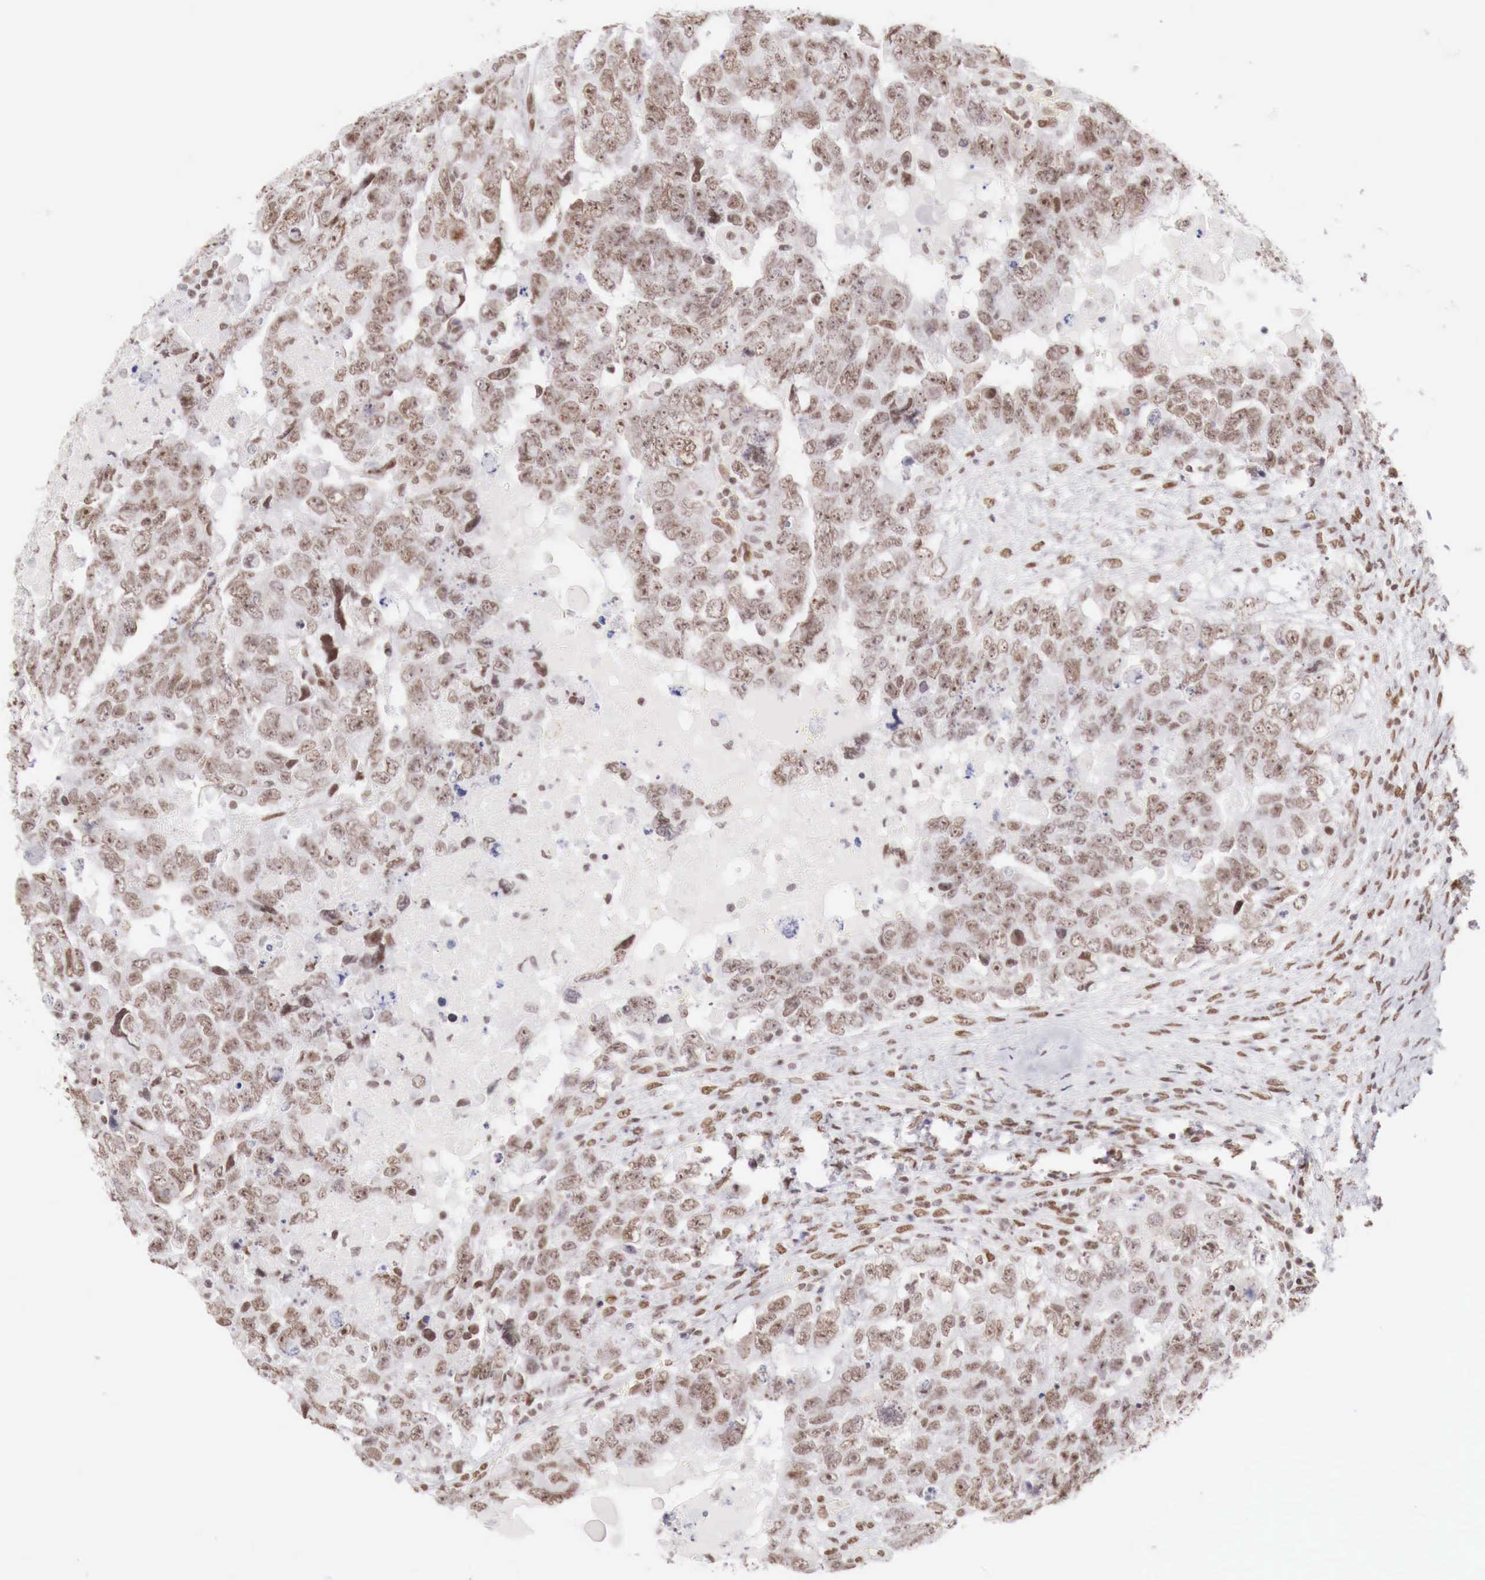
{"staining": {"intensity": "weak", "quantity": "25%-75%", "location": "nuclear"}, "tissue": "testis cancer", "cell_type": "Tumor cells", "image_type": "cancer", "snomed": [{"axis": "morphology", "description": "Carcinoma, Embryonal, NOS"}, {"axis": "topography", "description": "Testis"}], "caption": "Protein expression analysis of testis embryonal carcinoma reveals weak nuclear staining in approximately 25%-75% of tumor cells. (DAB IHC with brightfield microscopy, high magnification).", "gene": "PHF14", "patient": {"sex": "male", "age": 36}}